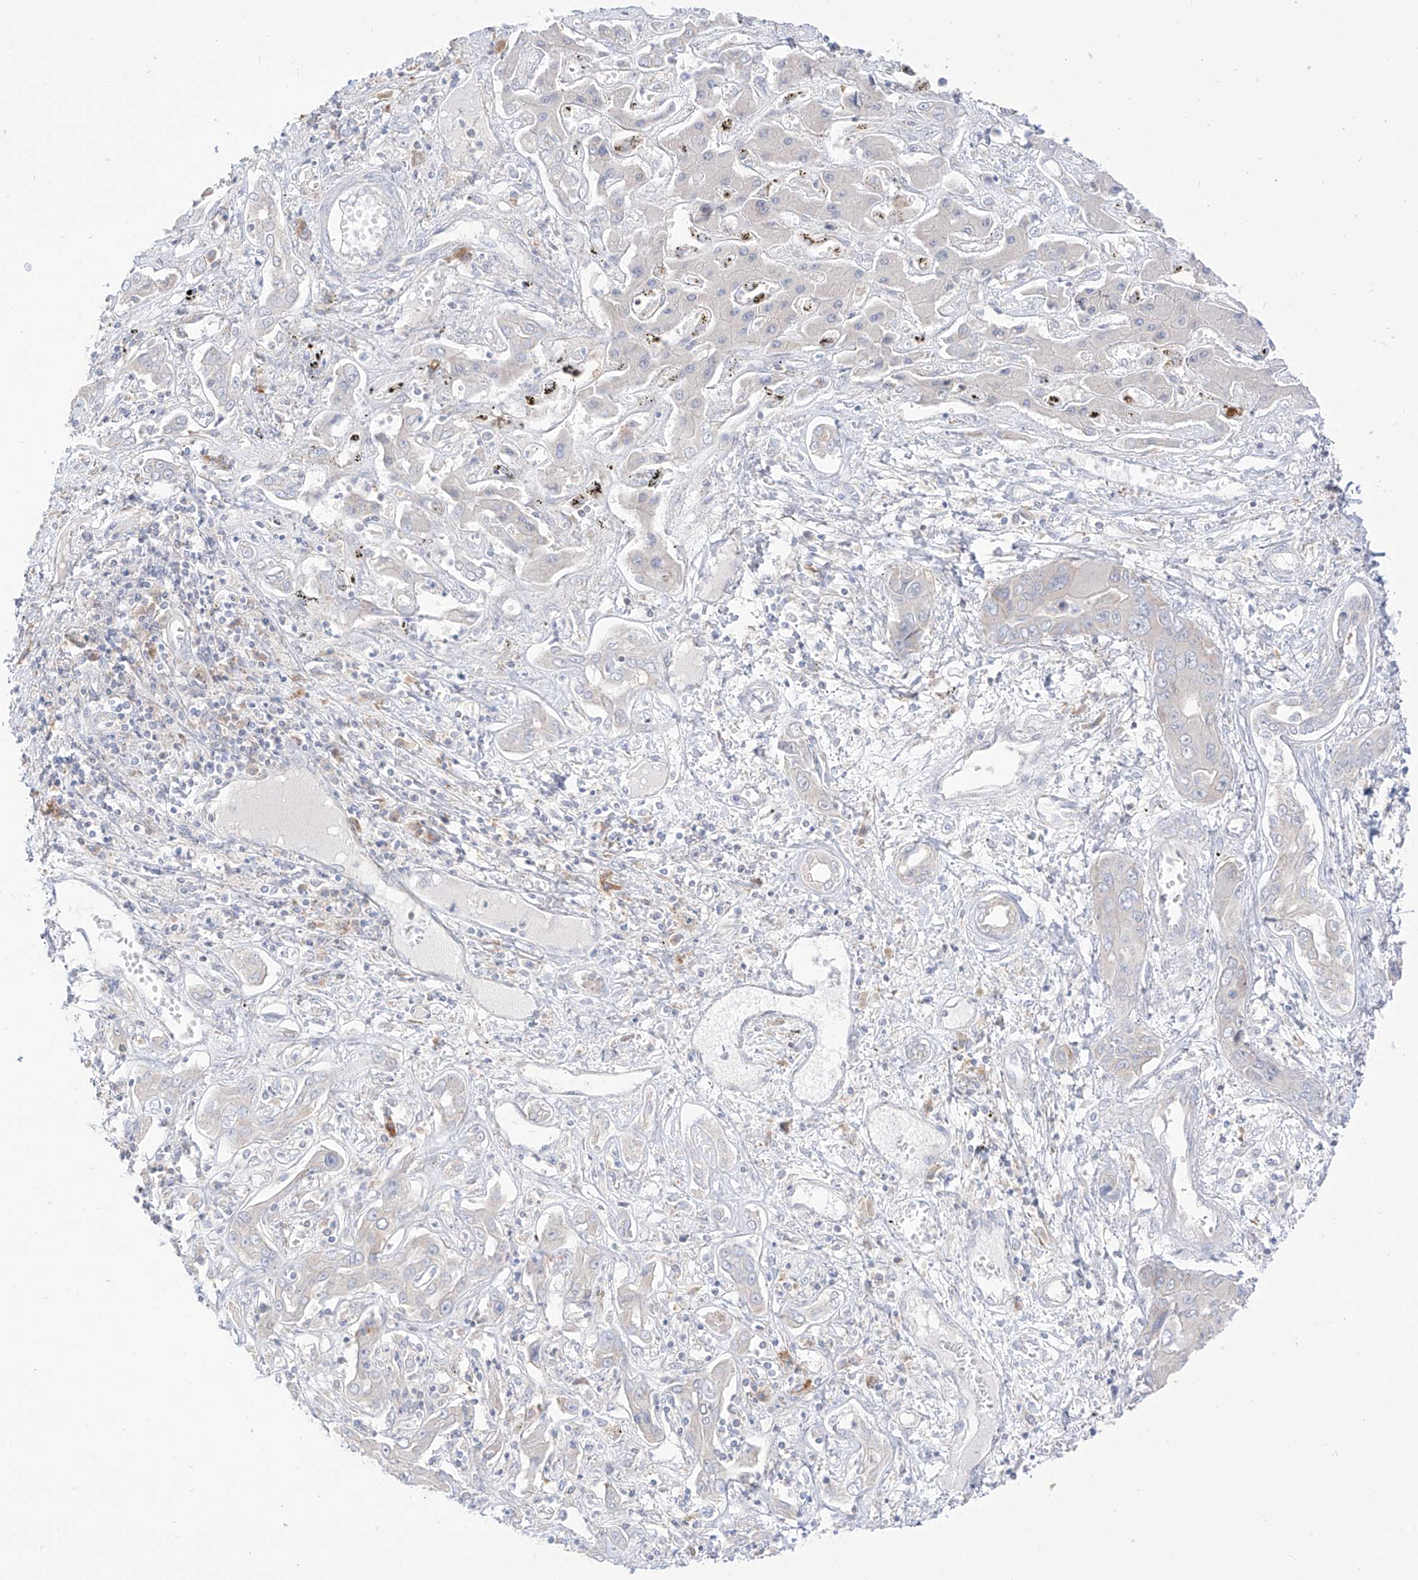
{"staining": {"intensity": "negative", "quantity": "none", "location": "none"}, "tissue": "liver cancer", "cell_type": "Tumor cells", "image_type": "cancer", "snomed": [{"axis": "morphology", "description": "Cholangiocarcinoma"}, {"axis": "topography", "description": "Liver"}], "caption": "This image is of liver cancer (cholangiocarcinoma) stained with immunohistochemistry (IHC) to label a protein in brown with the nuclei are counter-stained blue. There is no positivity in tumor cells.", "gene": "SYTL3", "patient": {"sex": "male", "age": 67}}